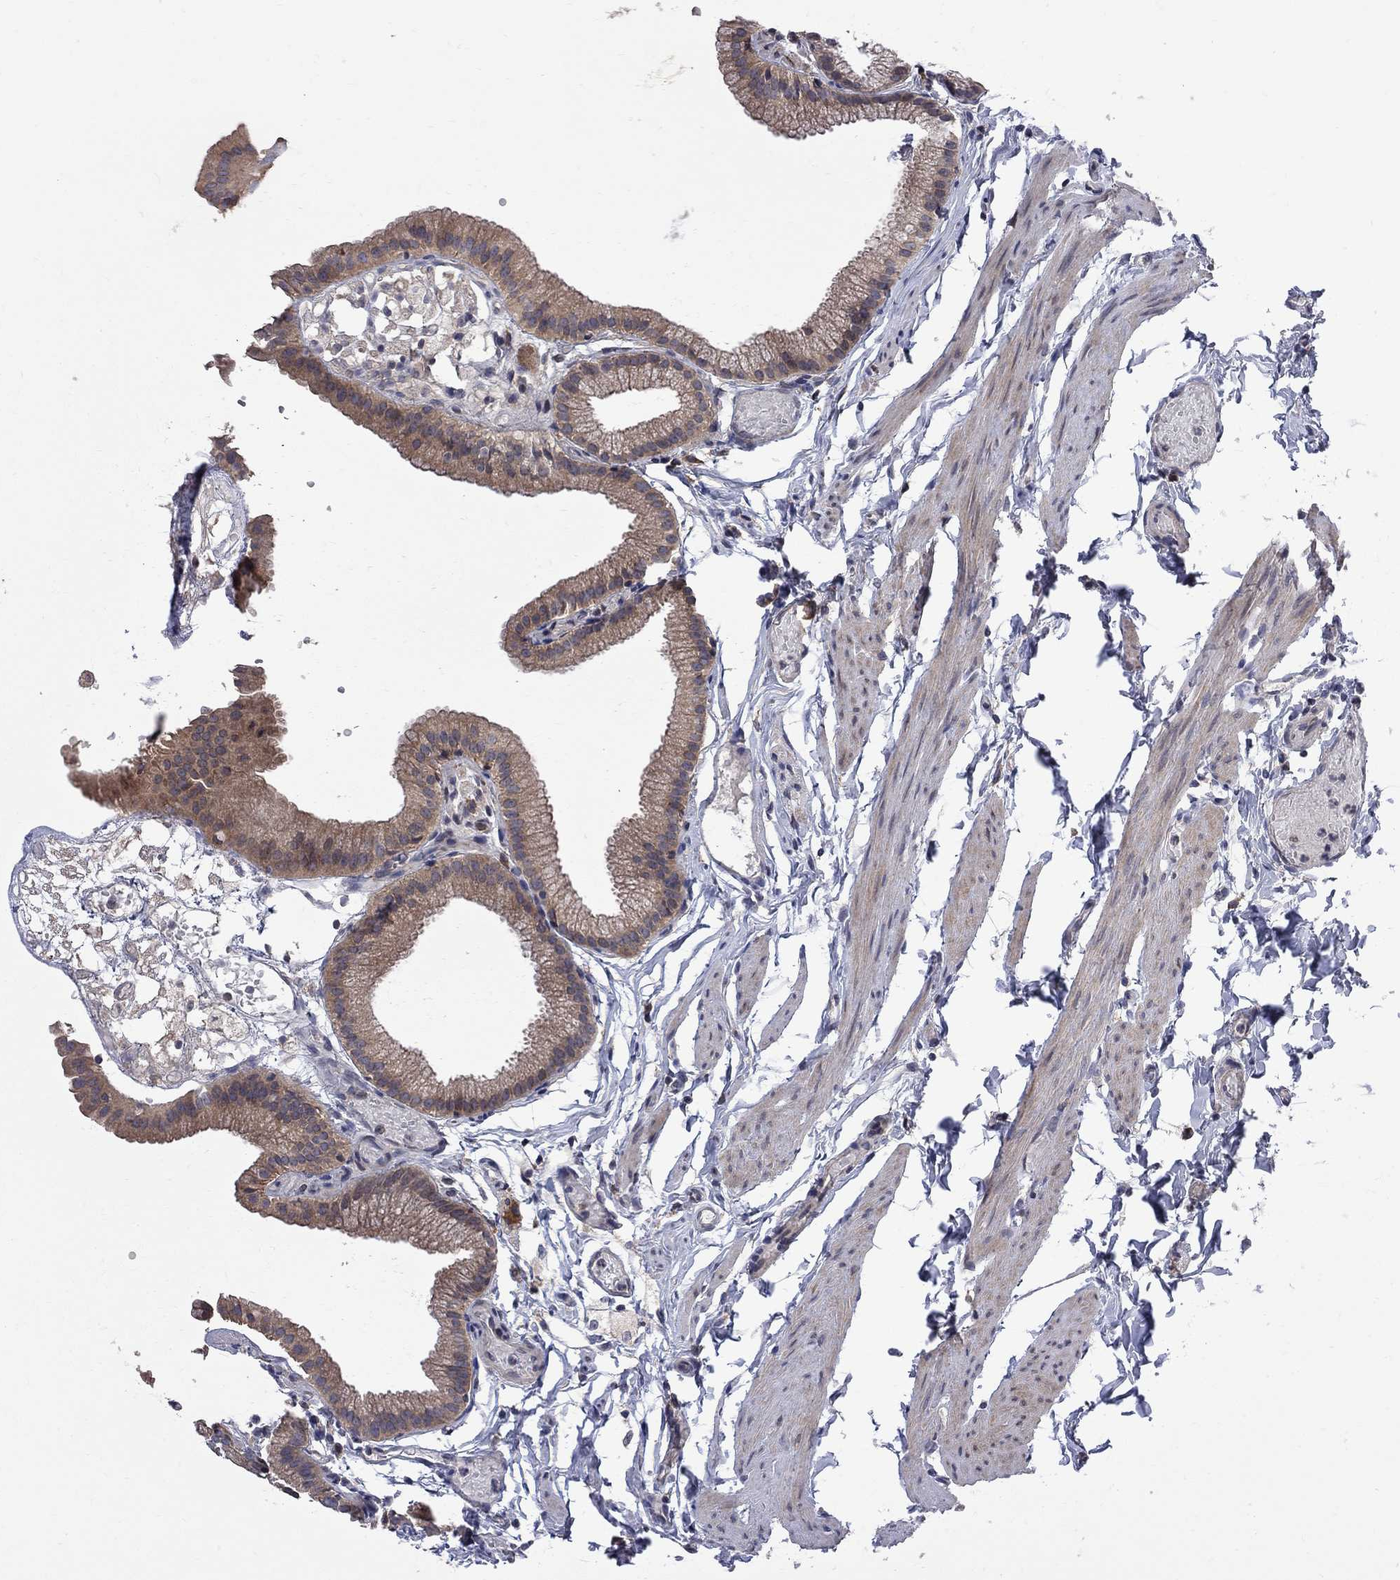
{"staining": {"intensity": "moderate", "quantity": ">75%", "location": "cytoplasmic/membranous"}, "tissue": "gallbladder", "cell_type": "Glandular cells", "image_type": "normal", "snomed": [{"axis": "morphology", "description": "Normal tissue, NOS"}, {"axis": "topography", "description": "Gallbladder"}], "caption": "Gallbladder stained with immunohistochemistry (IHC) shows moderate cytoplasmic/membranous expression in approximately >75% of glandular cells. (brown staining indicates protein expression, while blue staining denotes nuclei).", "gene": "CNOT11", "patient": {"sex": "female", "age": 45}}